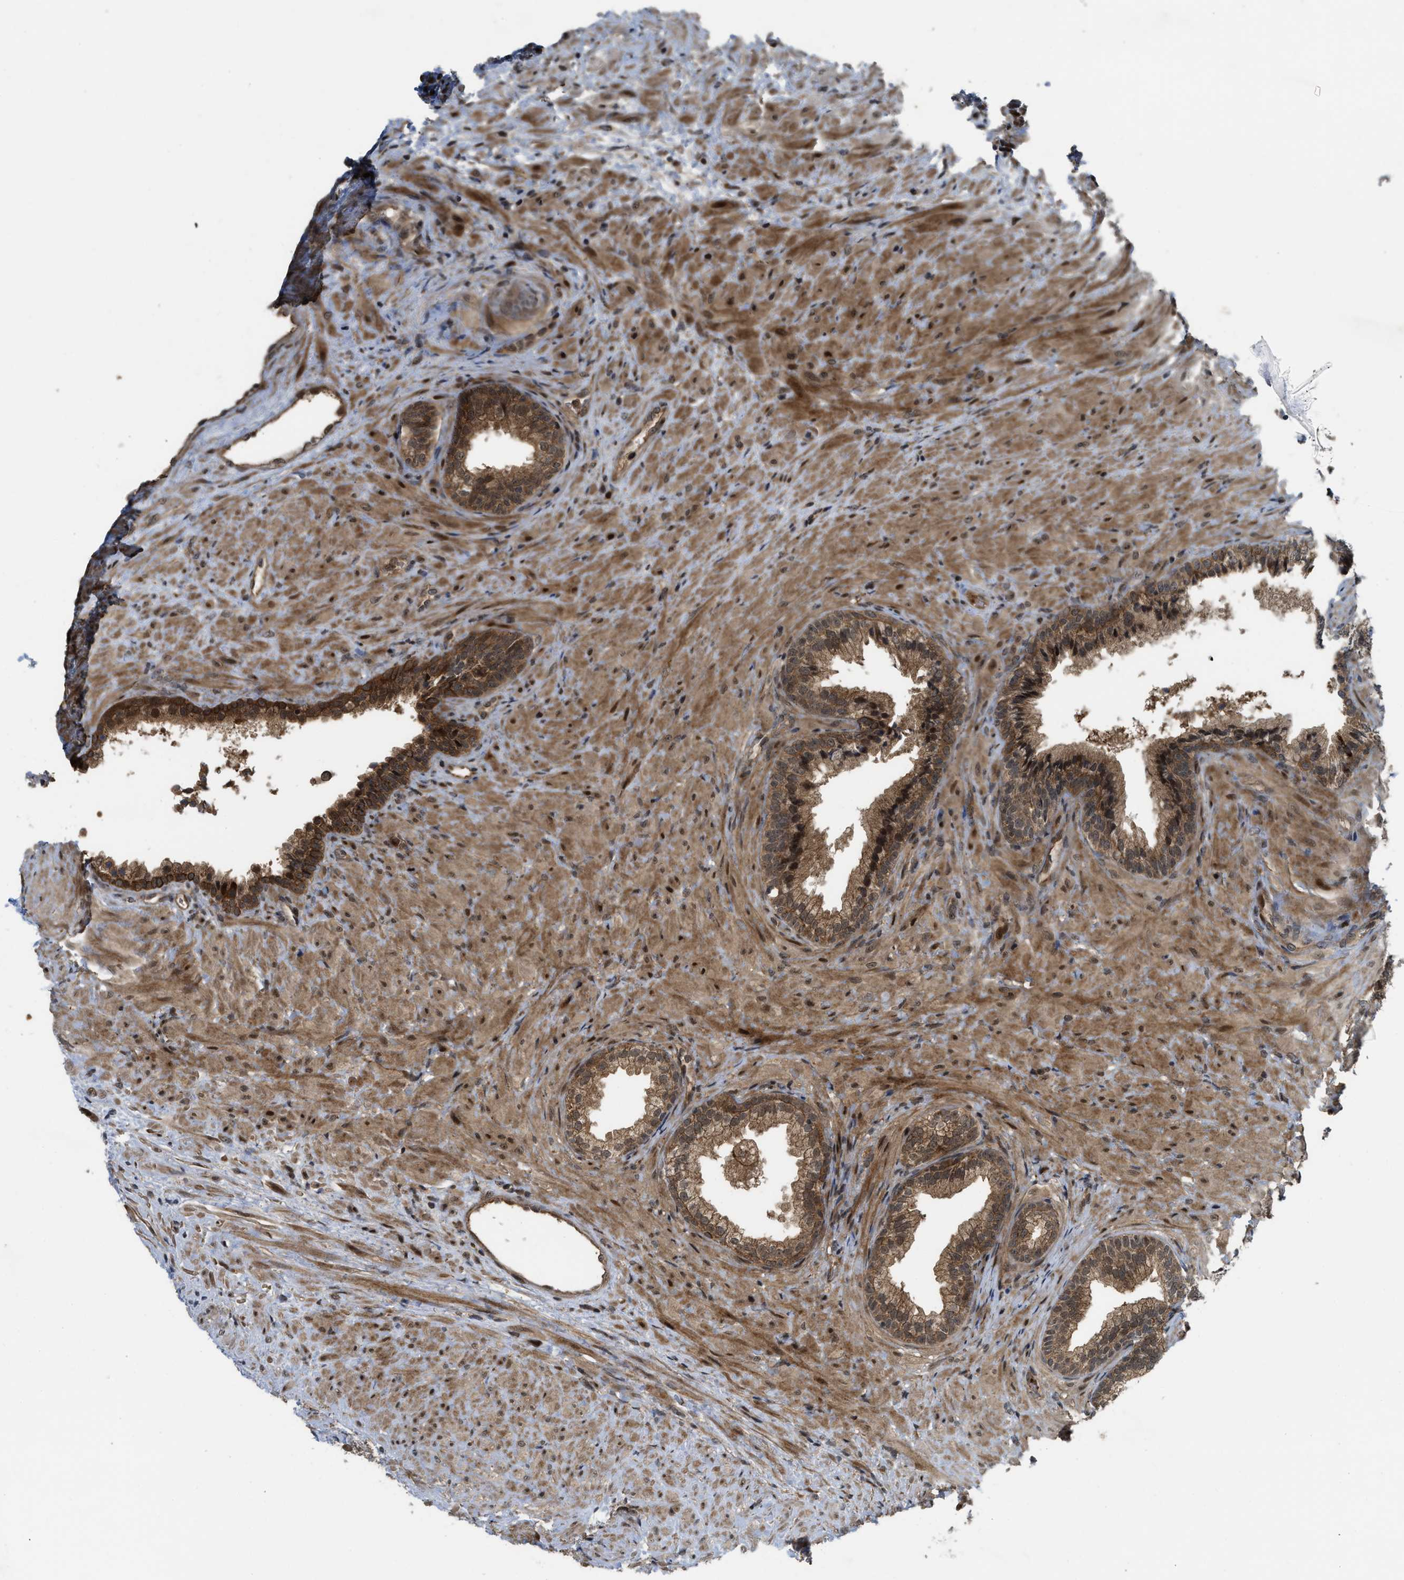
{"staining": {"intensity": "moderate", "quantity": ">75%", "location": "cytoplasmic/membranous"}, "tissue": "prostate", "cell_type": "Glandular cells", "image_type": "normal", "snomed": [{"axis": "morphology", "description": "Normal tissue, NOS"}, {"axis": "topography", "description": "Prostate"}], "caption": "Protein staining demonstrates moderate cytoplasmic/membranous positivity in about >75% of glandular cells in normal prostate. The staining was performed using DAB to visualize the protein expression in brown, while the nuclei were stained in blue with hematoxylin (Magnification: 20x).", "gene": "DNAJC28", "patient": {"sex": "male", "age": 76}}